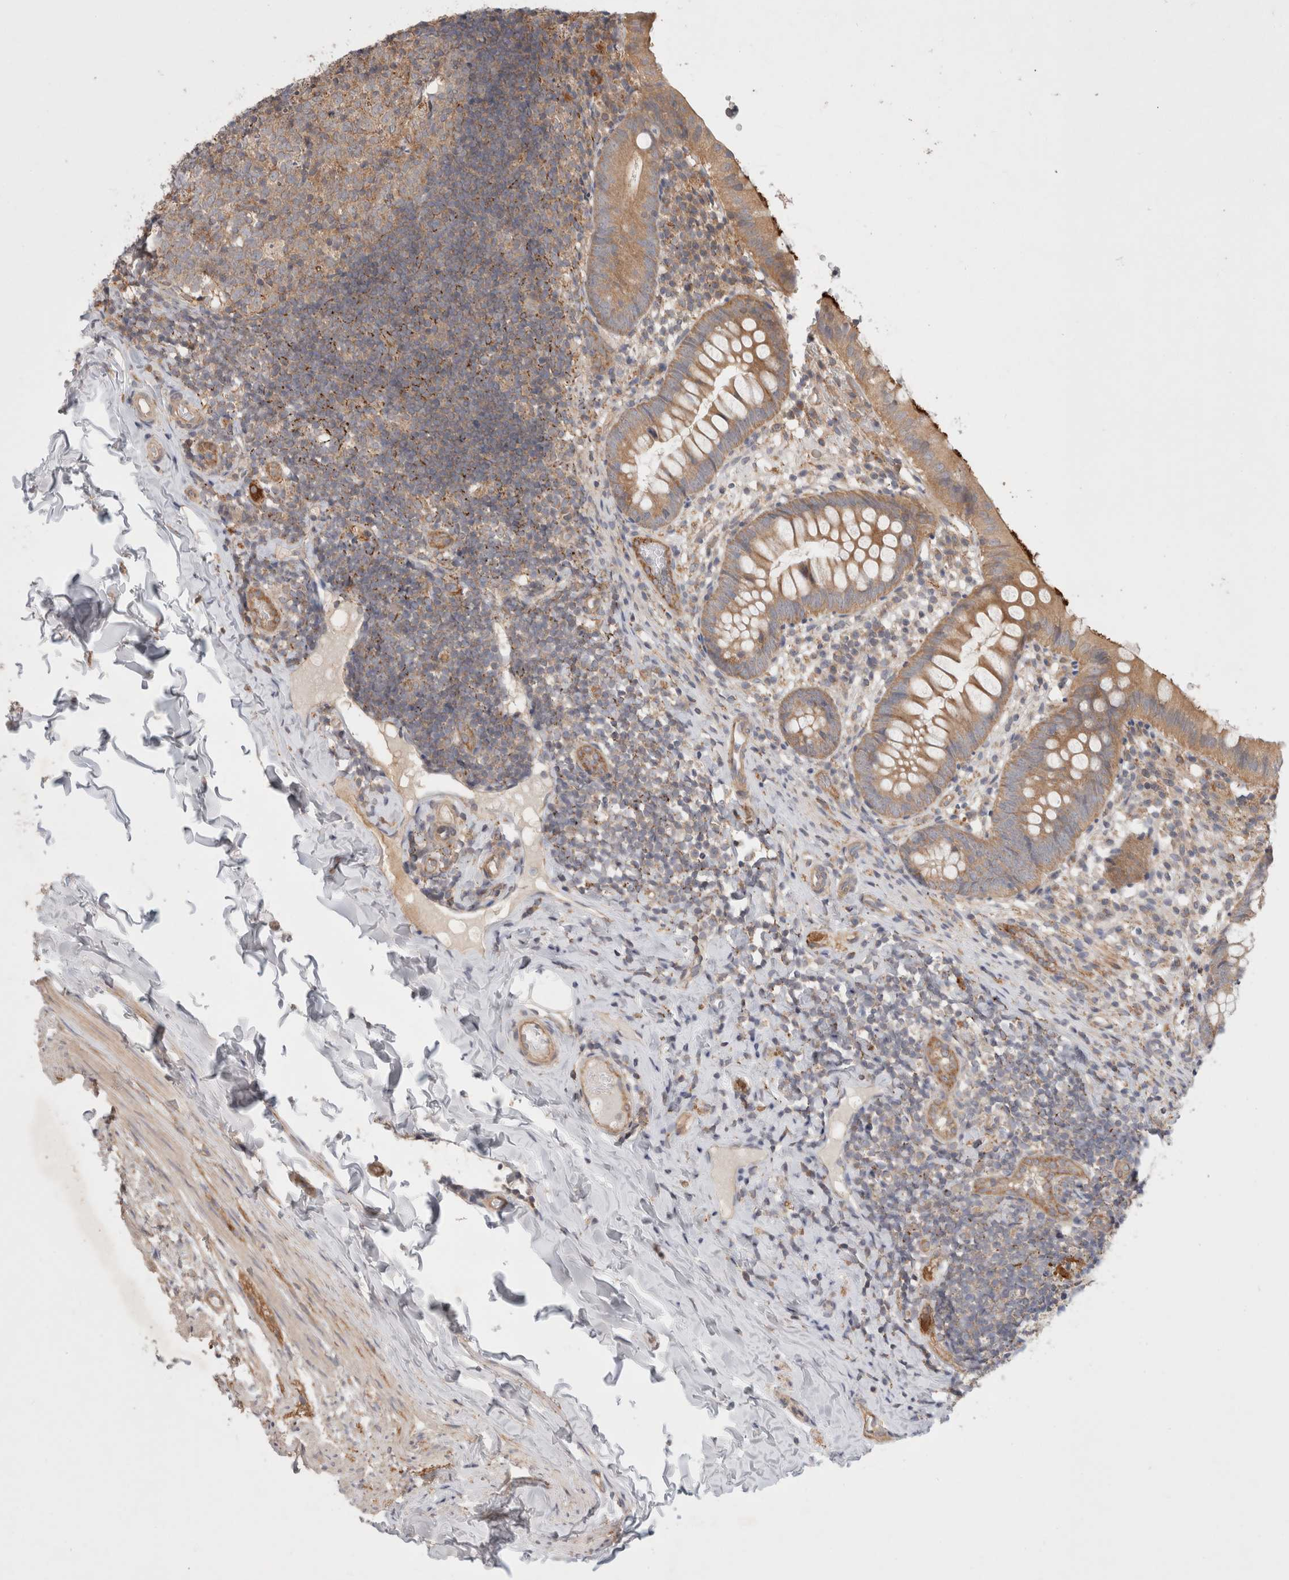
{"staining": {"intensity": "moderate", "quantity": ">75%", "location": "cytoplasmic/membranous"}, "tissue": "appendix", "cell_type": "Glandular cells", "image_type": "normal", "snomed": [{"axis": "morphology", "description": "Normal tissue, NOS"}, {"axis": "topography", "description": "Appendix"}], "caption": "Immunohistochemistry of benign human appendix exhibits medium levels of moderate cytoplasmic/membranous staining in approximately >75% of glandular cells.", "gene": "HROB", "patient": {"sex": "male", "age": 8}}